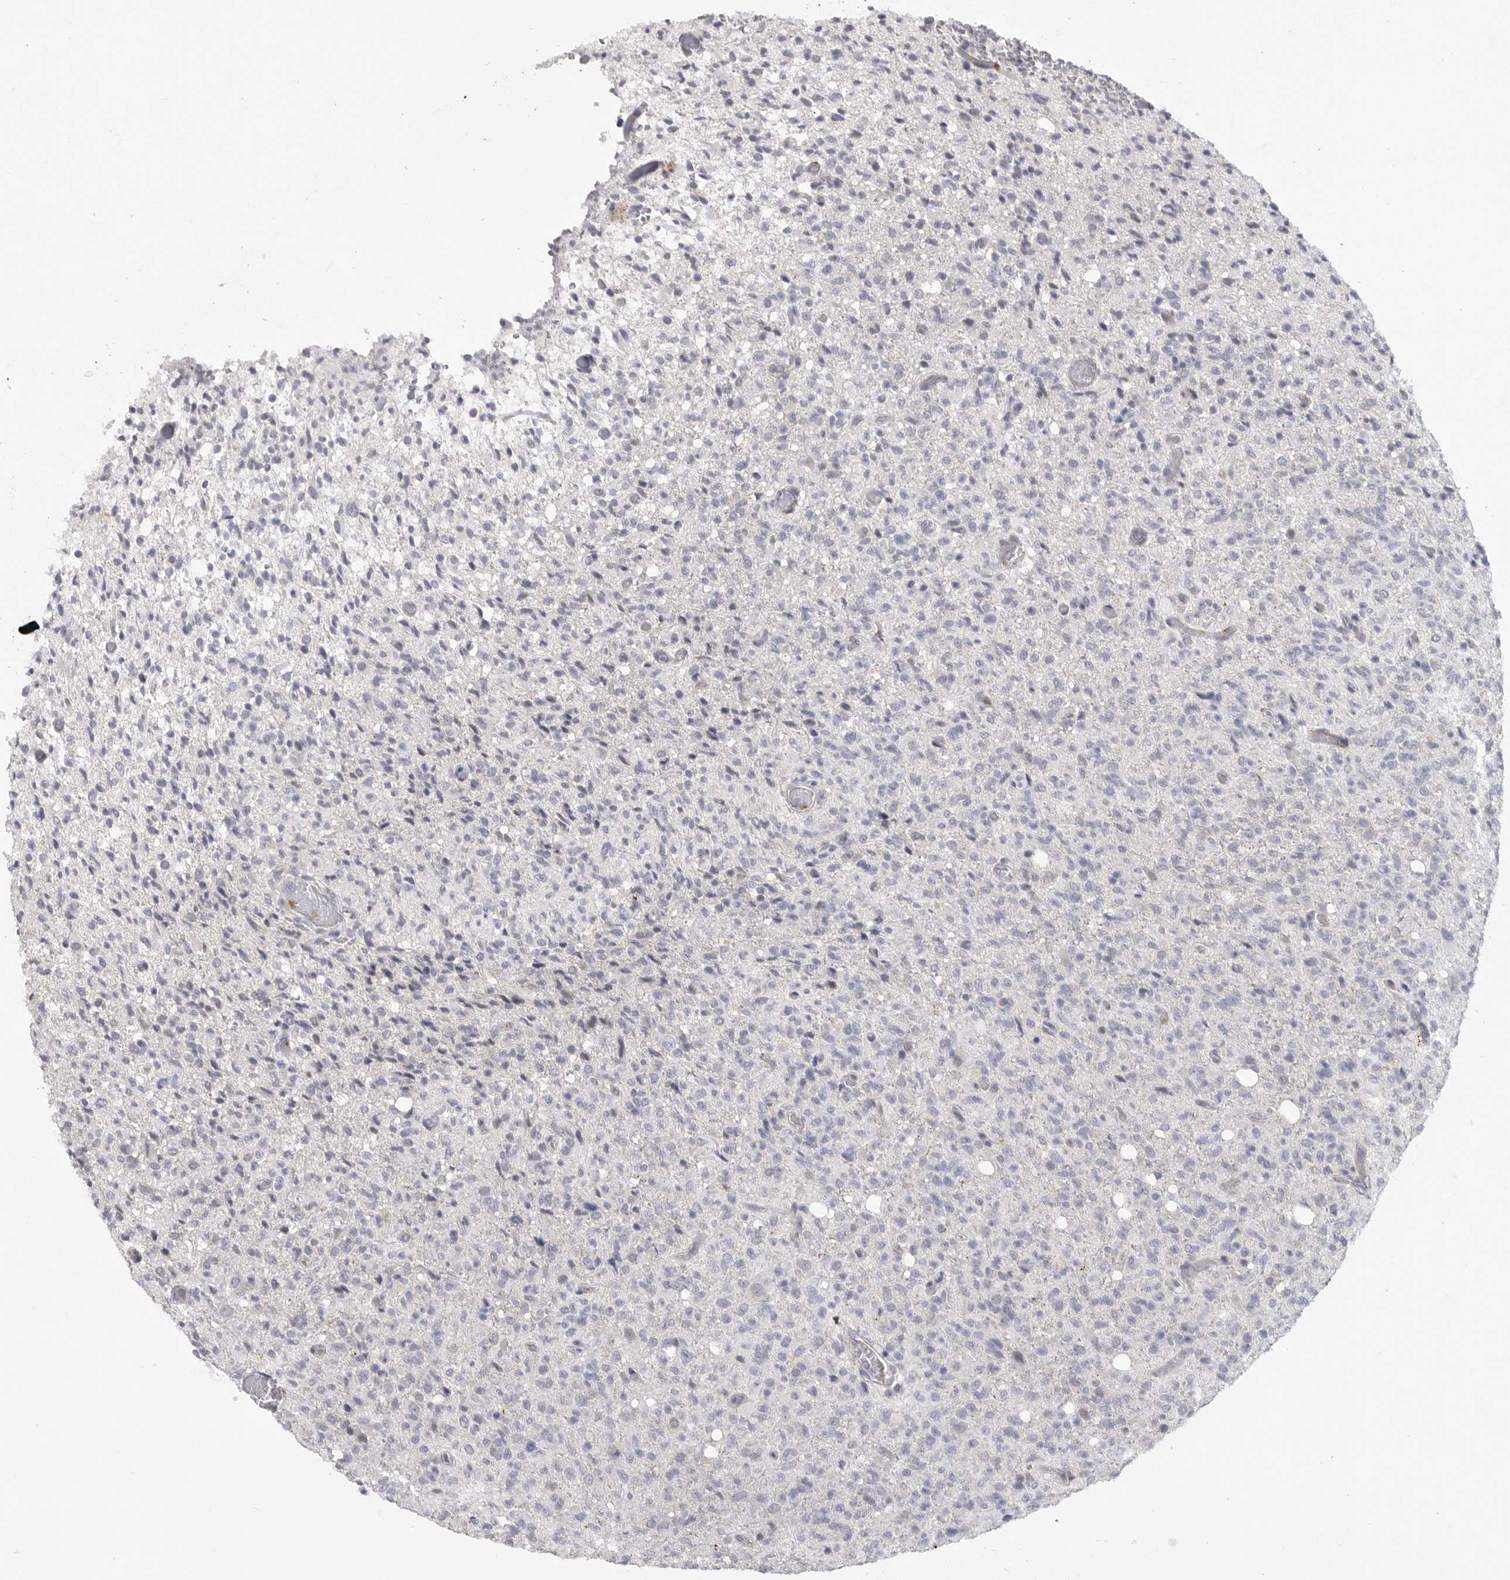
{"staining": {"intensity": "negative", "quantity": "none", "location": "none"}, "tissue": "glioma", "cell_type": "Tumor cells", "image_type": "cancer", "snomed": [{"axis": "morphology", "description": "Glioma, malignant, High grade"}, {"axis": "topography", "description": "Brain"}], "caption": "There is no significant expression in tumor cells of glioma.", "gene": "FBXO43", "patient": {"sex": "female", "age": 57}}